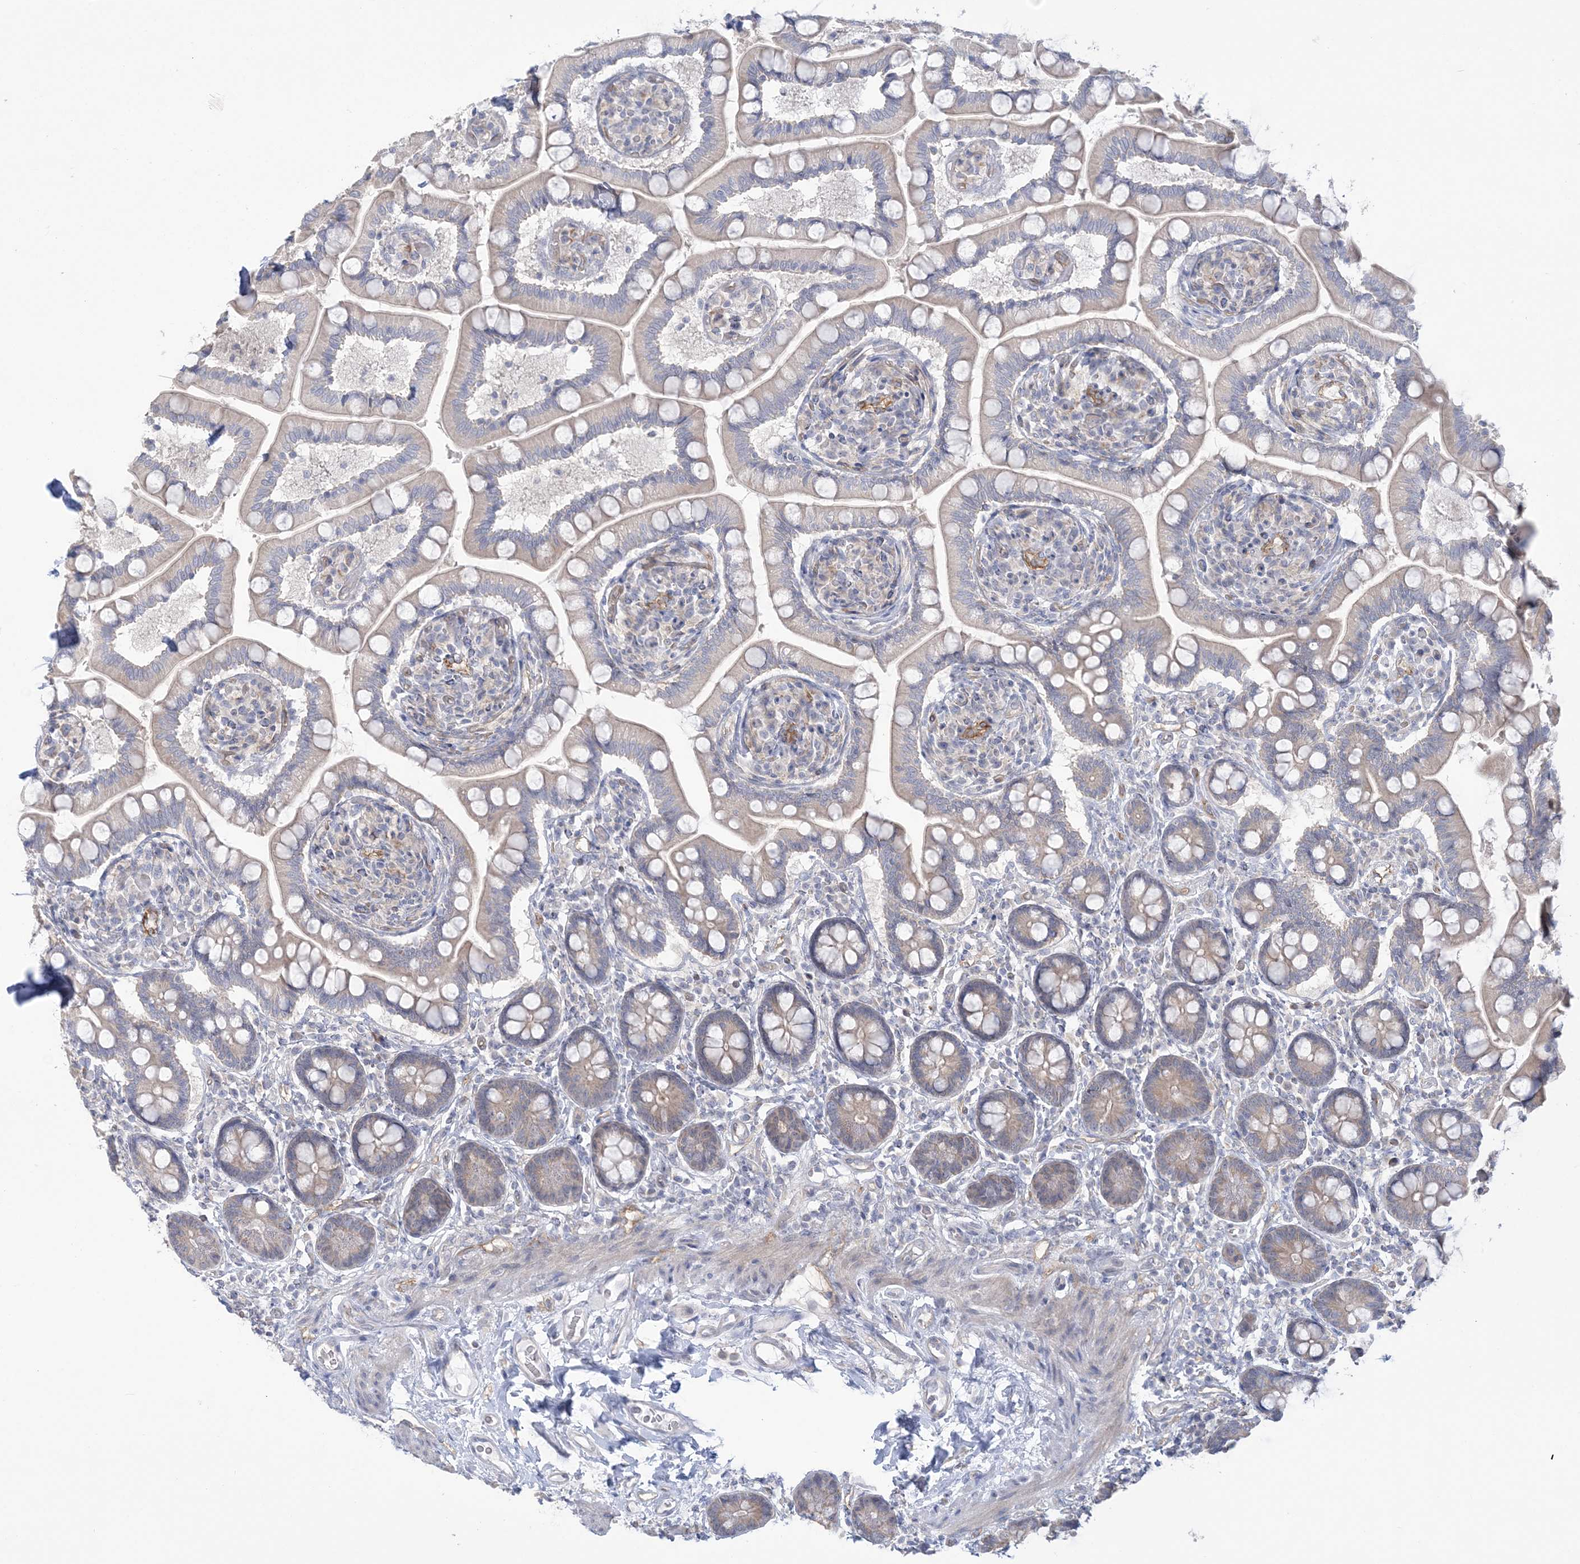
{"staining": {"intensity": "weak", "quantity": "25%-75%", "location": "cytoplasmic/membranous"}, "tissue": "small intestine", "cell_type": "Glandular cells", "image_type": "normal", "snomed": [{"axis": "morphology", "description": "Normal tissue, NOS"}, {"axis": "topography", "description": "Small intestine"}], "caption": "IHC micrograph of unremarkable small intestine: small intestine stained using IHC displays low levels of weak protein expression localized specifically in the cytoplasmic/membranous of glandular cells, appearing as a cytoplasmic/membranous brown color.", "gene": "FARSB", "patient": {"sex": "female", "age": 64}}